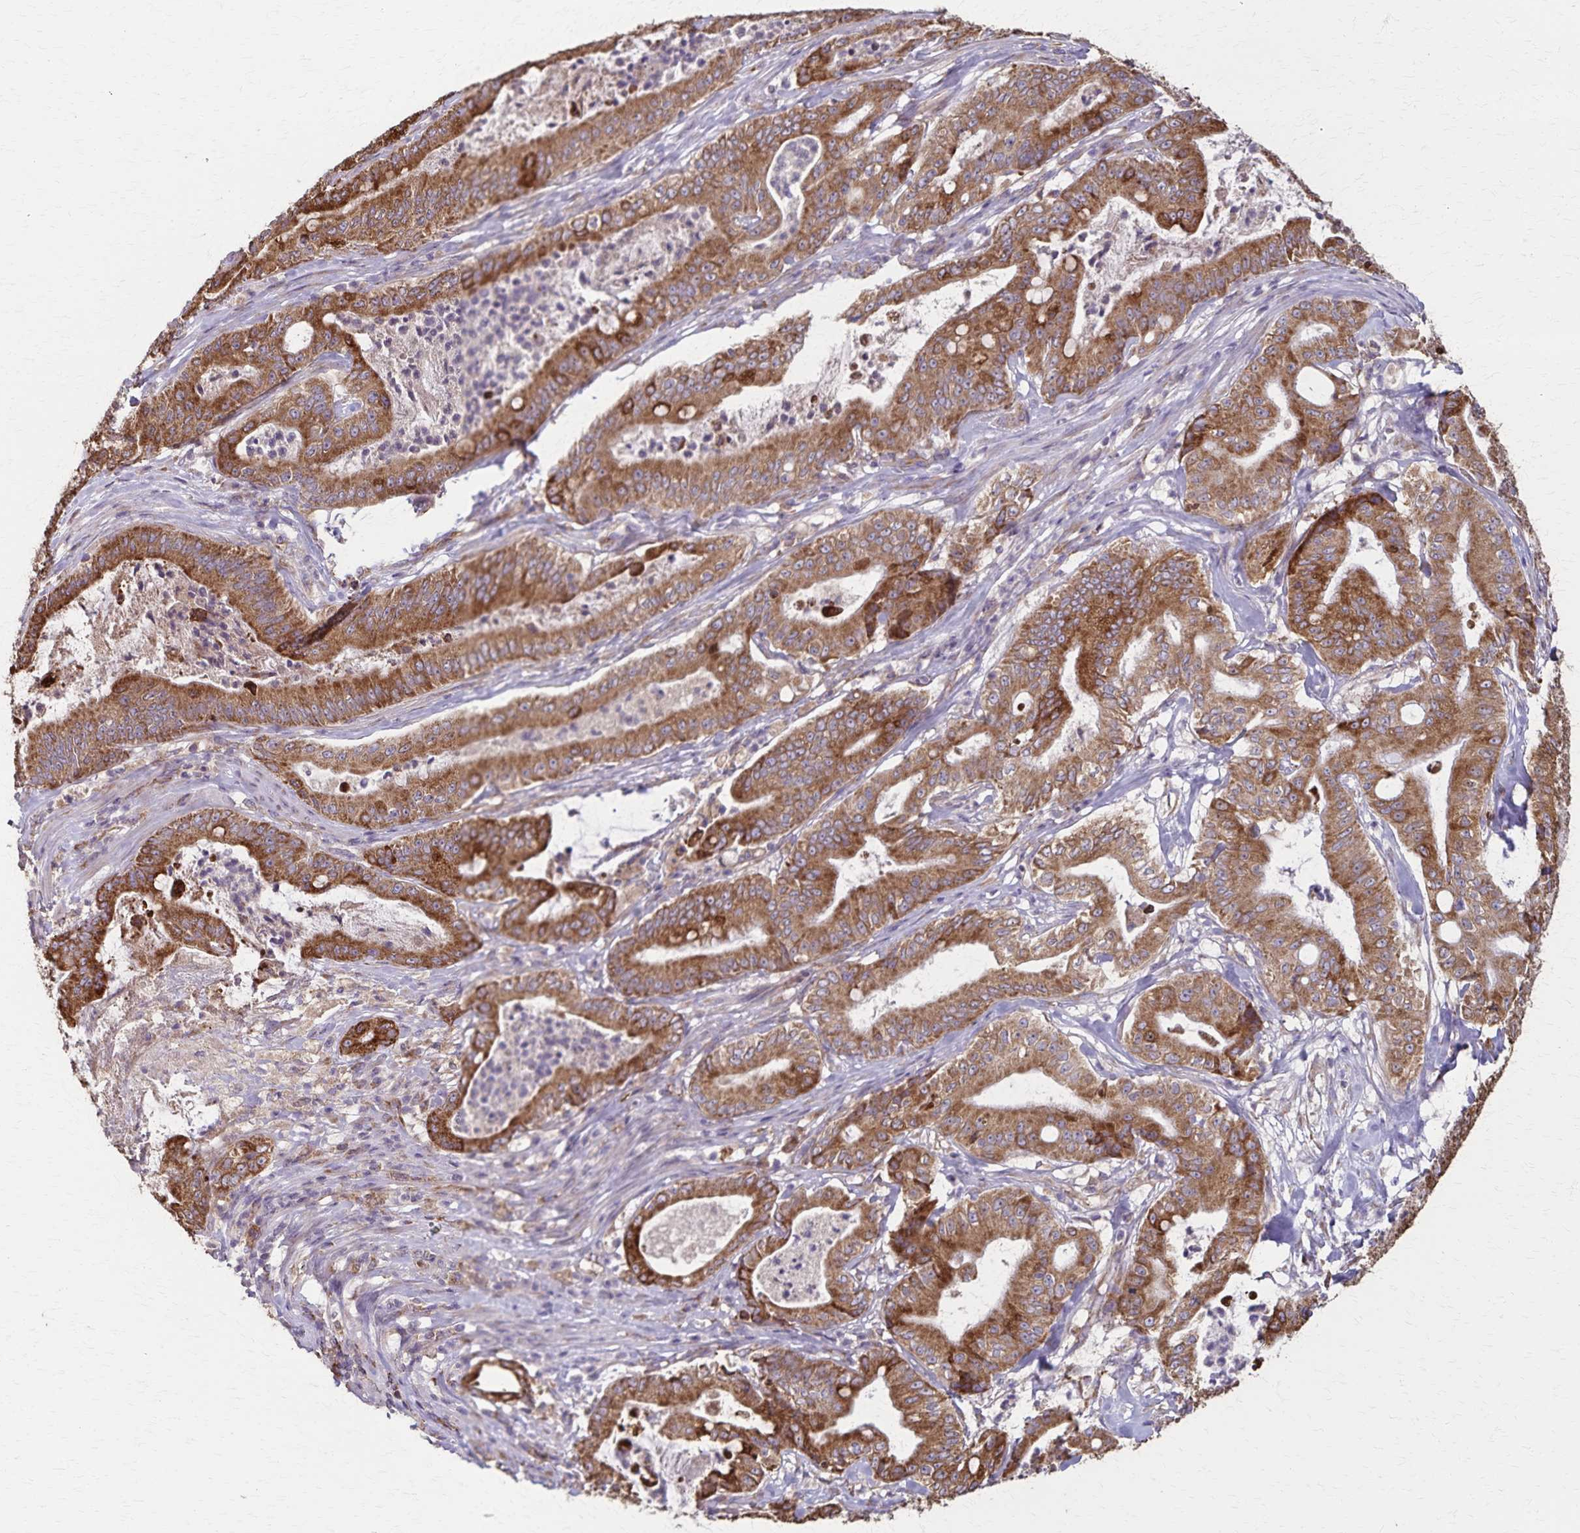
{"staining": {"intensity": "strong", "quantity": ">75%", "location": "cytoplasmic/membranous"}, "tissue": "pancreatic cancer", "cell_type": "Tumor cells", "image_type": "cancer", "snomed": [{"axis": "morphology", "description": "Adenocarcinoma, NOS"}, {"axis": "topography", "description": "Pancreas"}], "caption": "About >75% of tumor cells in human pancreatic cancer (adenocarcinoma) display strong cytoplasmic/membranous protein staining as visualized by brown immunohistochemical staining.", "gene": "RNF10", "patient": {"sex": "male", "age": 71}}